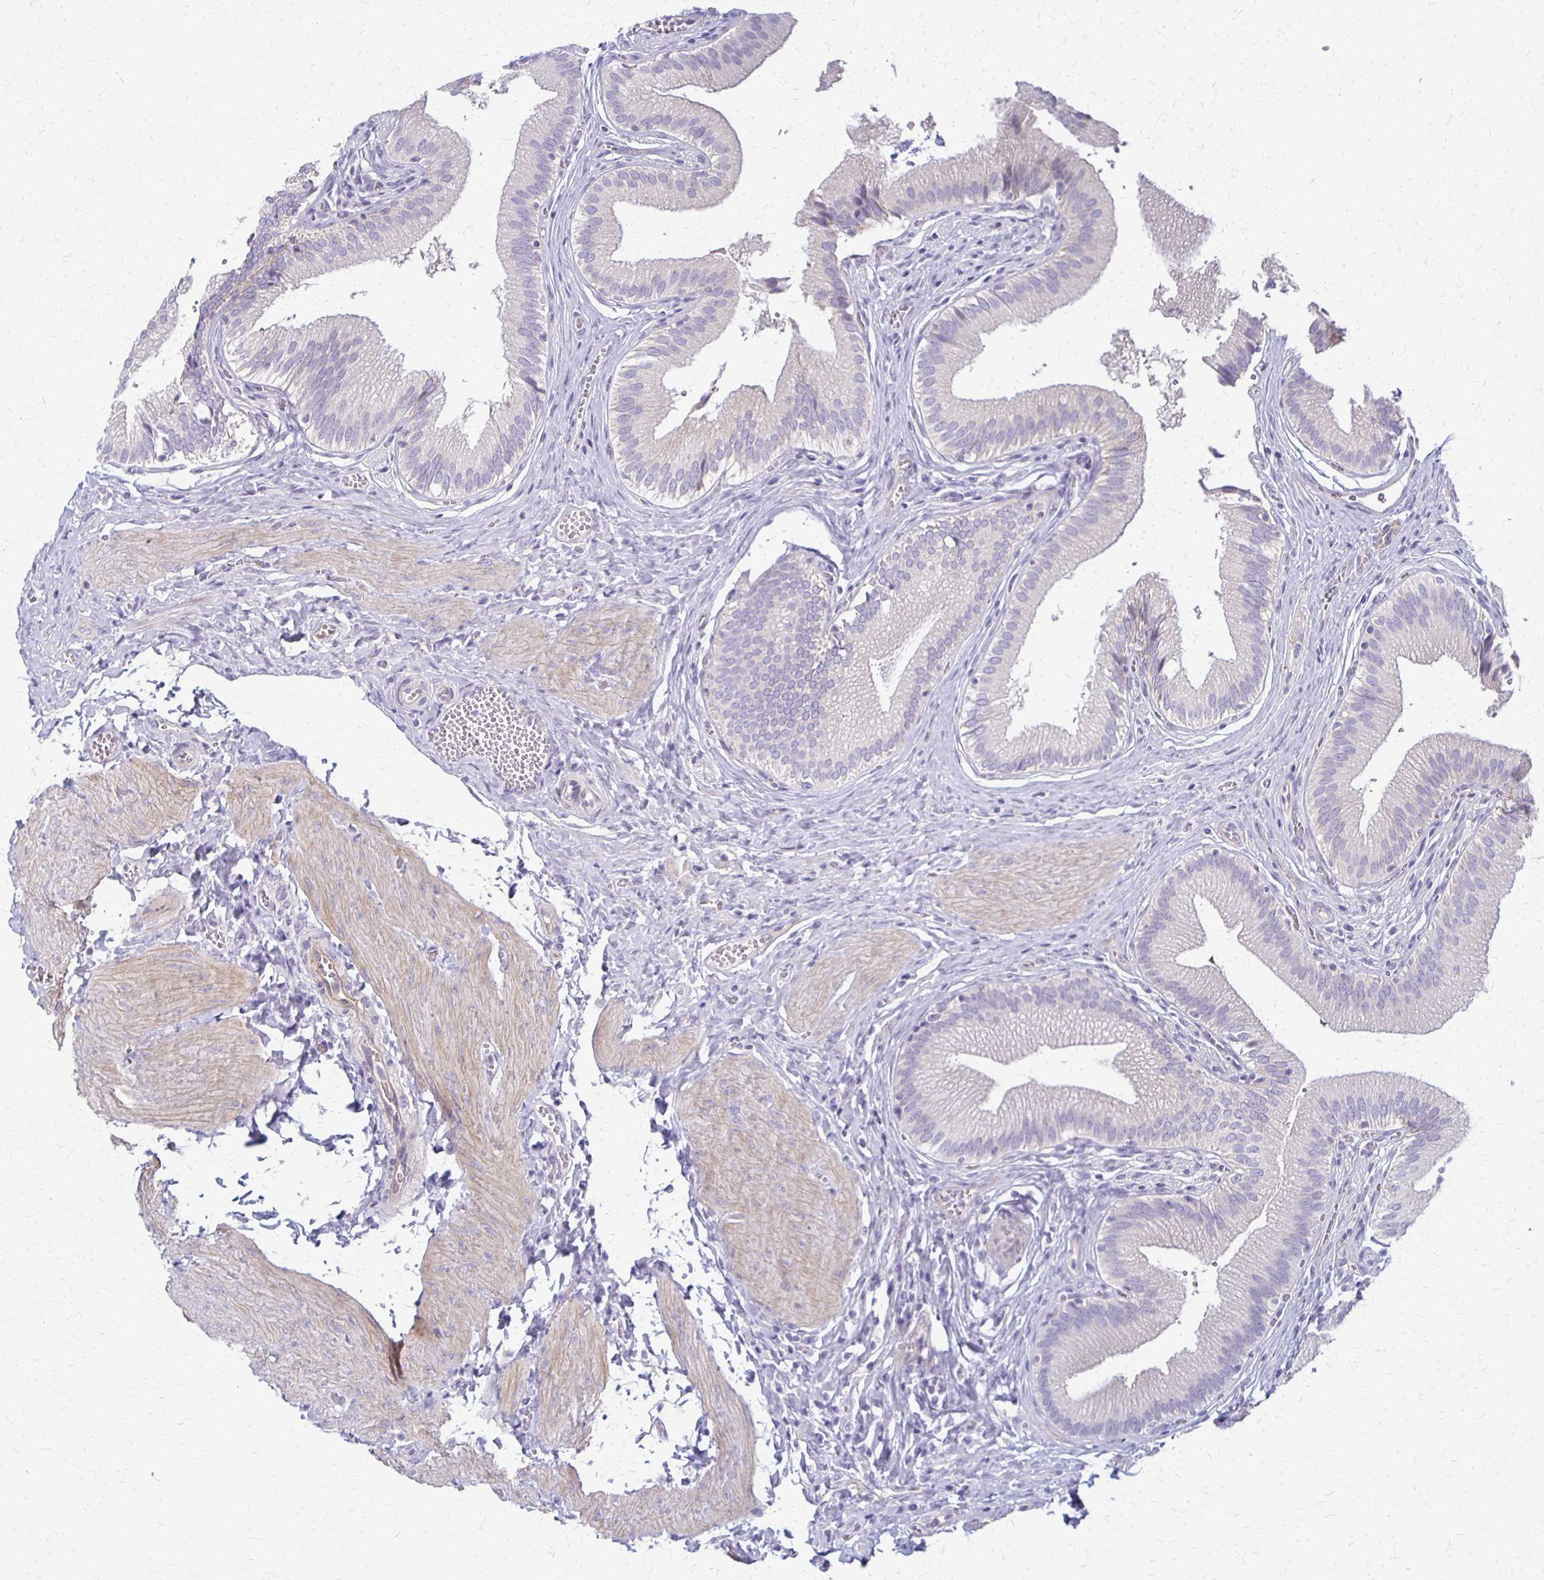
{"staining": {"intensity": "negative", "quantity": "none", "location": "none"}, "tissue": "gallbladder", "cell_type": "Glandular cells", "image_type": "normal", "snomed": [{"axis": "morphology", "description": "Normal tissue, NOS"}, {"axis": "topography", "description": "Gallbladder"}, {"axis": "topography", "description": "Peripheral nerve tissue"}], "caption": "Gallbladder stained for a protein using immunohistochemistry (IHC) displays no staining glandular cells.", "gene": "RHOC", "patient": {"sex": "male", "age": 17}}